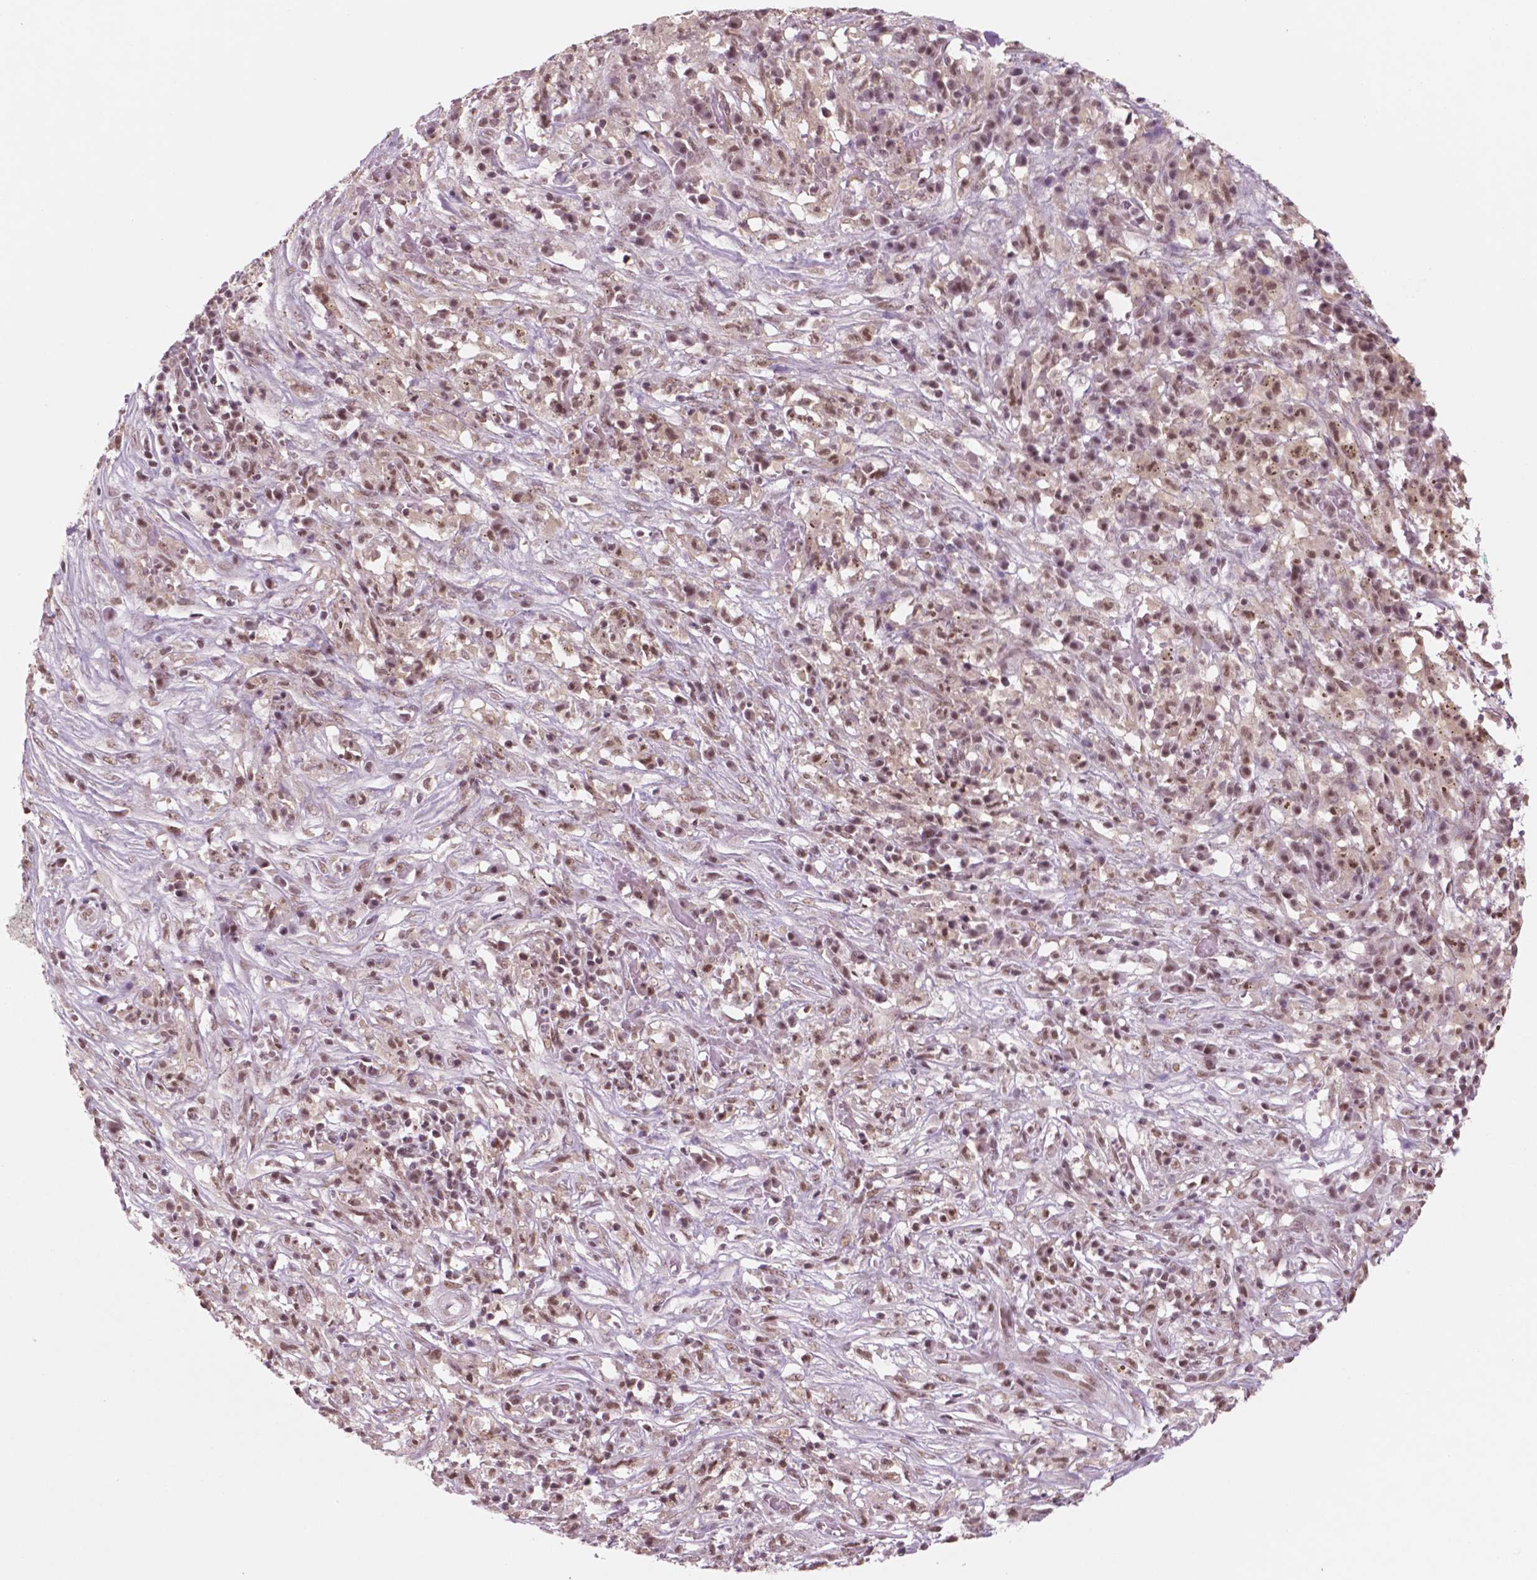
{"staining": {"intensity": "moderate", "quantity": ">75%", "location": "nuclear"}, "tissue": "melanoma", "cell_type": "Tumor cells", "image_type": "cancer", "snomed": [{"axis": "morphology", "description": "Malignant melanoma, NOS"}, {"axis": "topography", "description": "Skin"}], "caption": "Protein analysis of malignant melanoma tissue shows moderate nuclear staining in approximately >75% of tumor cells.", "gene": "CTR9", "patient": {"sex": "female", "age": 91}}